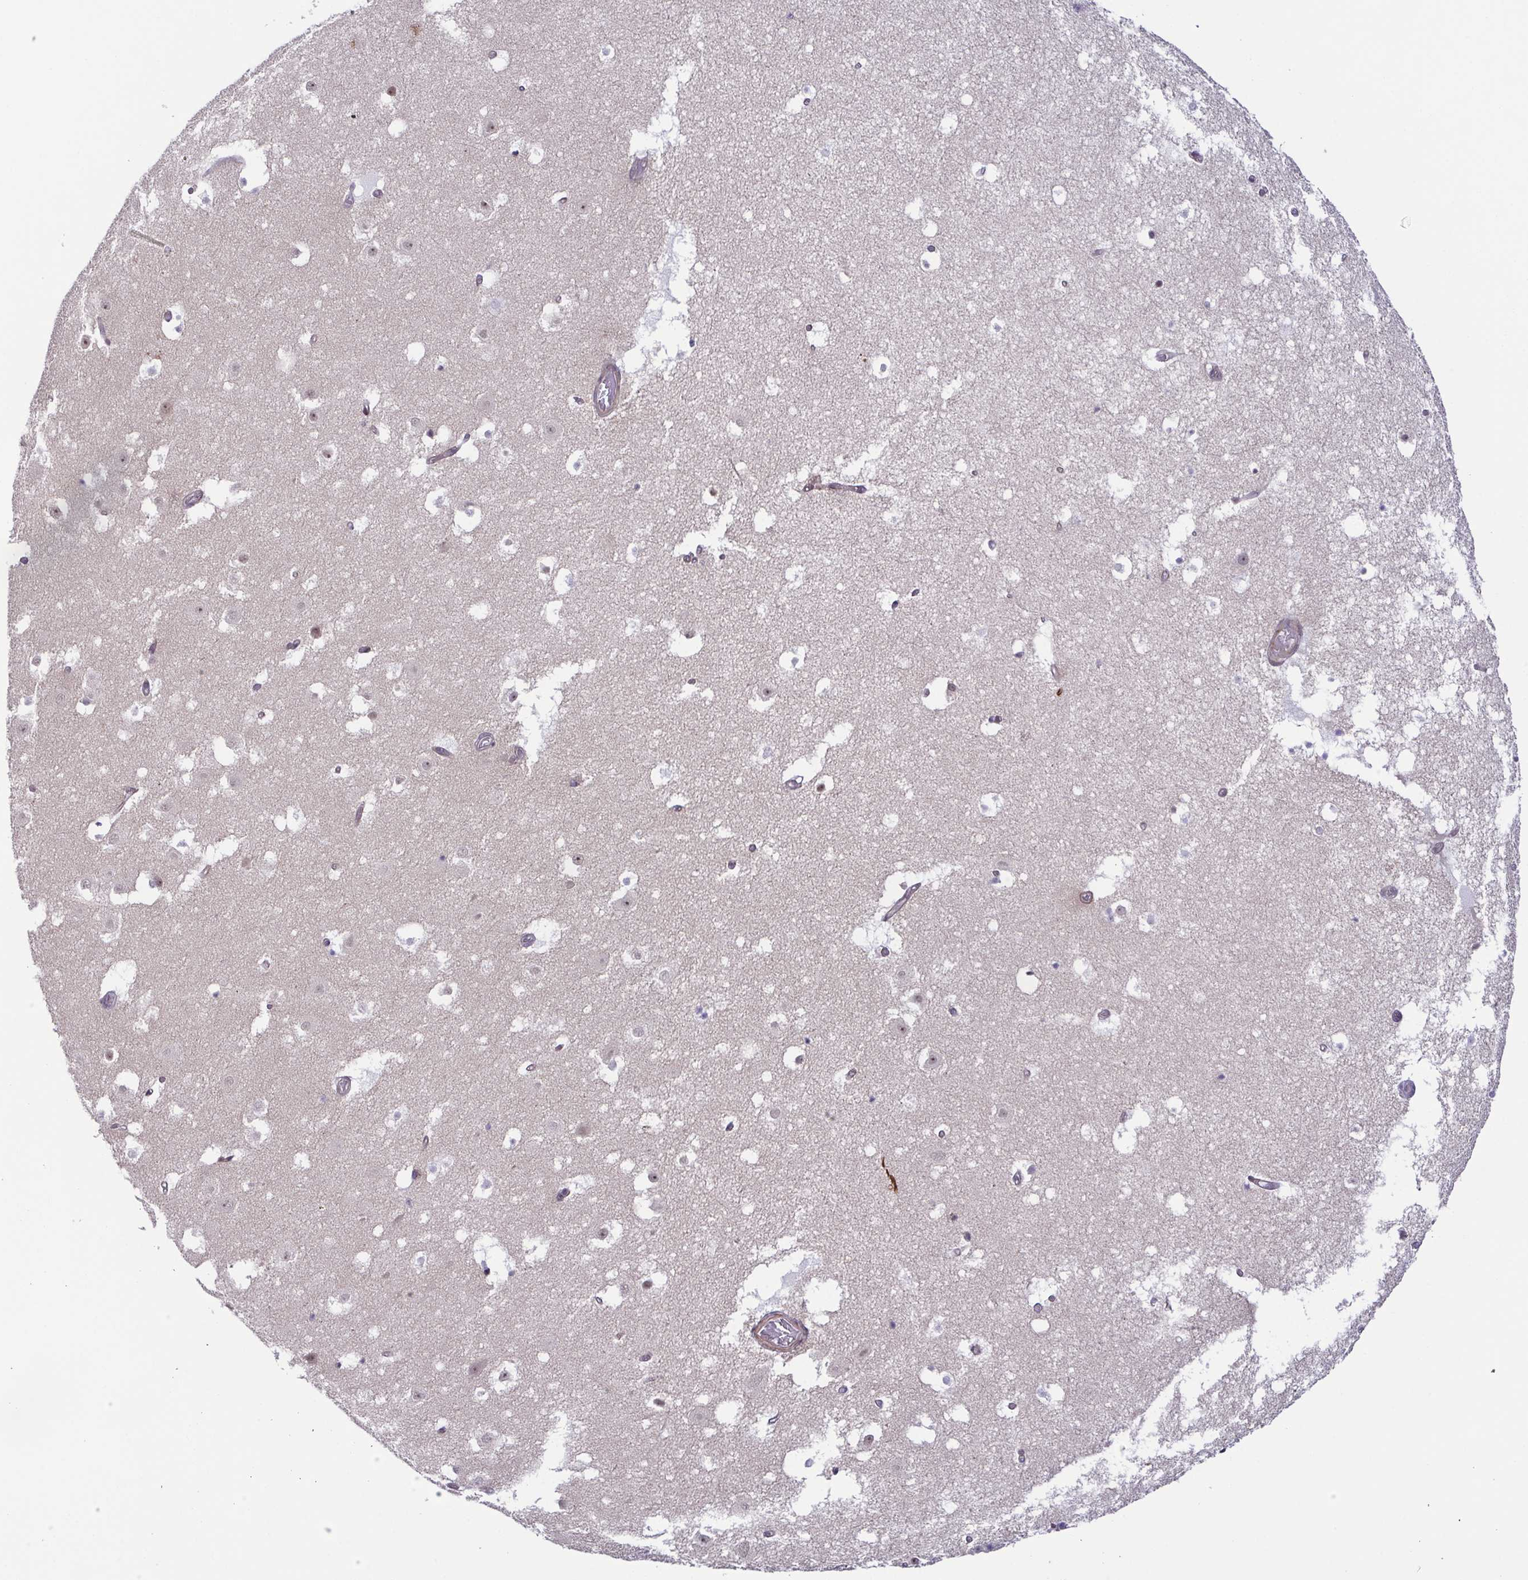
{"staining": {"intensity": "negative", "quantity": "none", "location": "none"}, "tissue": "hippocampus", "cell_type": "Glial cells", "image_type": "normal", "snomed": [{"axis": "morphology", "description": "Normal tissue, NOS"}, {"axis": "topography", "description": "Hippocampus"}], "caption": "The immunohistochemistry micrograph has no significant positivity in glial cells of hippocampus. (DAB (3,3'-diaminobenzidine) immunohistochemistry (IHC) visualized using brightfield microscopy, high magnification).", "gene": "DNAJB1", "patient": {"sex": "female", "age": 52}}